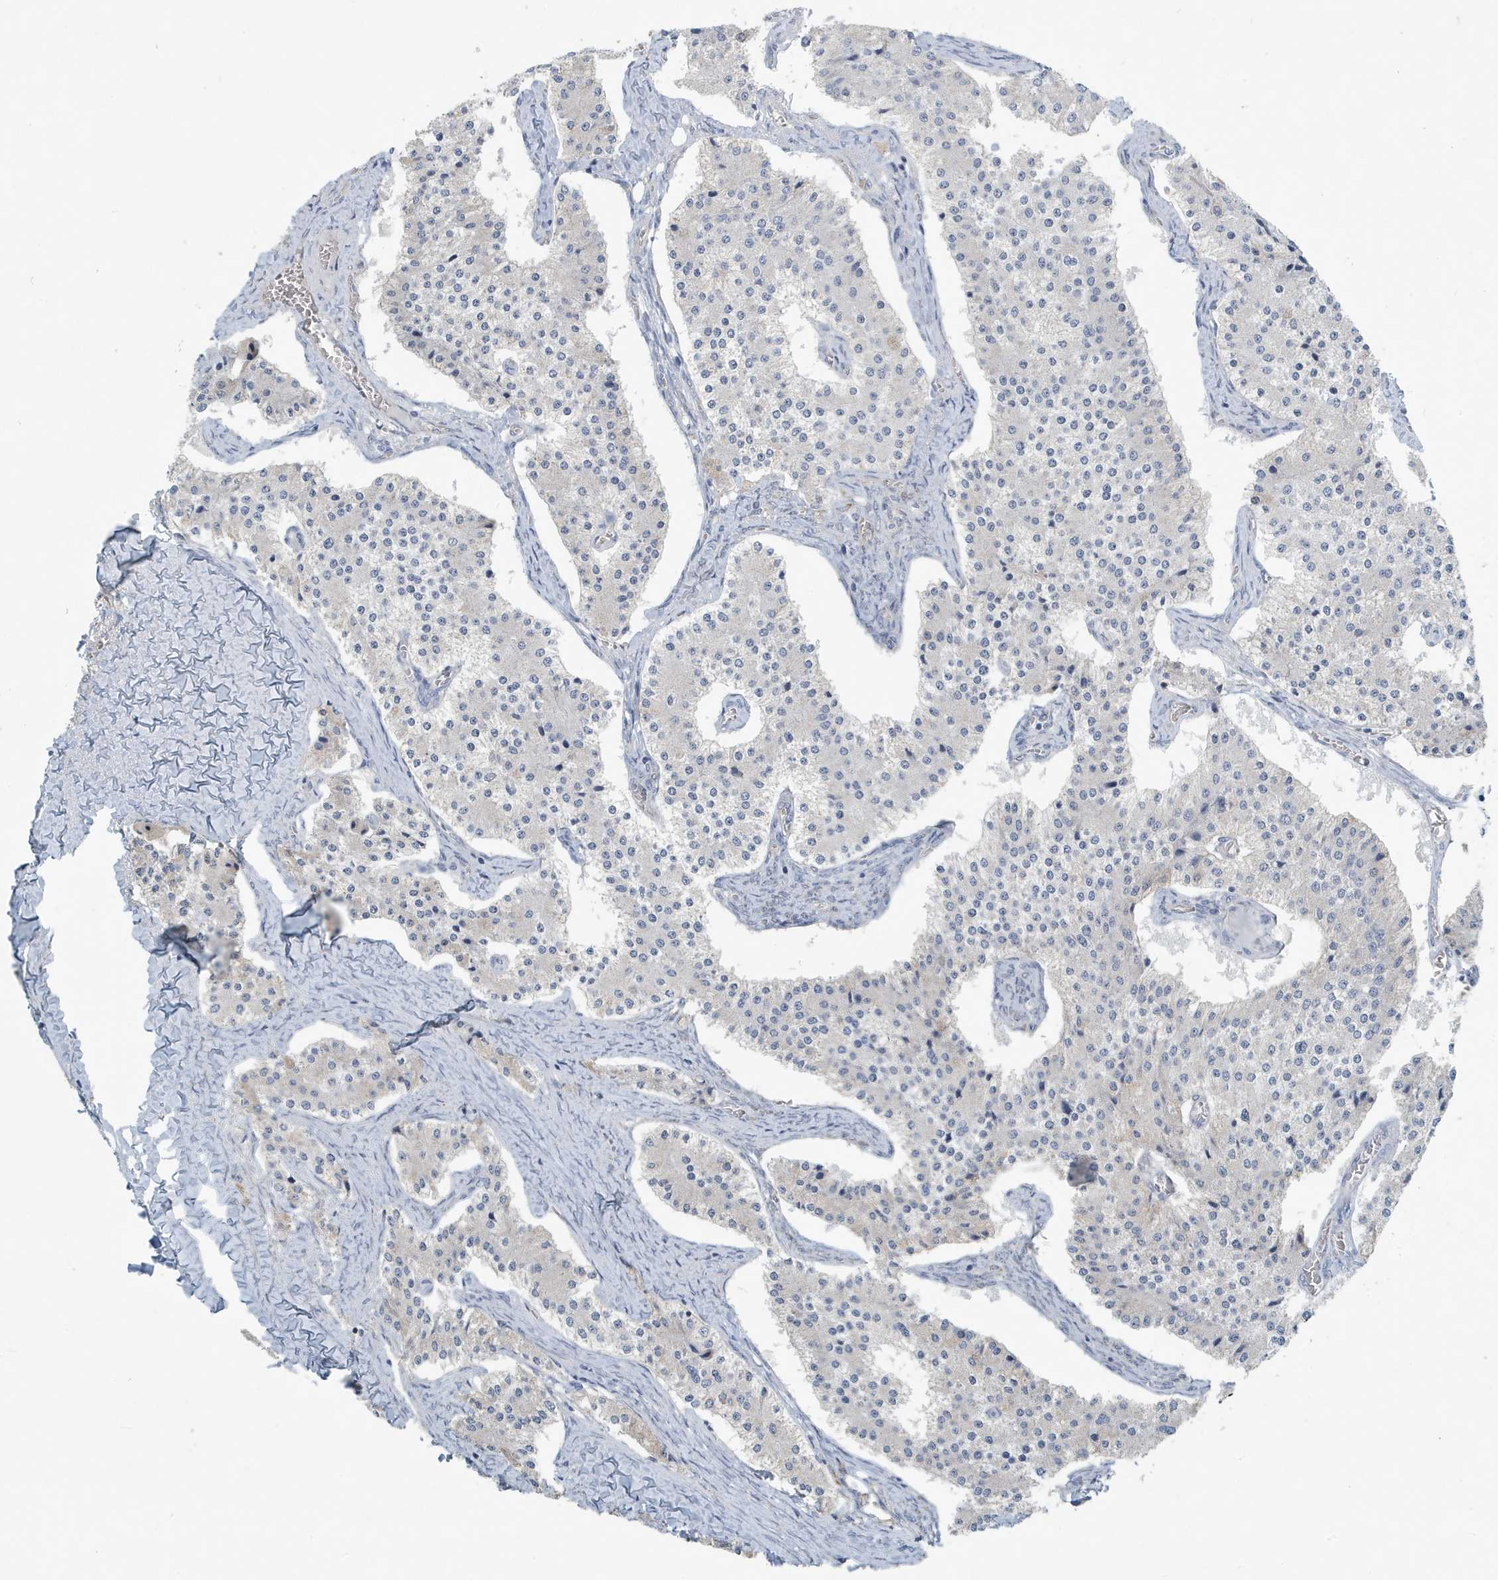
{"staining": {"intensity": "negative", "quantity": "none", "location": "none"}, "tissue": "carcinoid", "cell_type": "Tumor cells", "image_type": "cancer", "snomed": [{"axis": "morphology", "description": "Carcinoid, malignant, NOS"}, {"axis": "topography", "description": "Colon"}], "caption": "There is no significant staining in tumor cells of malignant carcinoid. Nuclei are stained in blue.", "gene": "UGT2B4", "patient": {"sex": "female", "age": 52}}